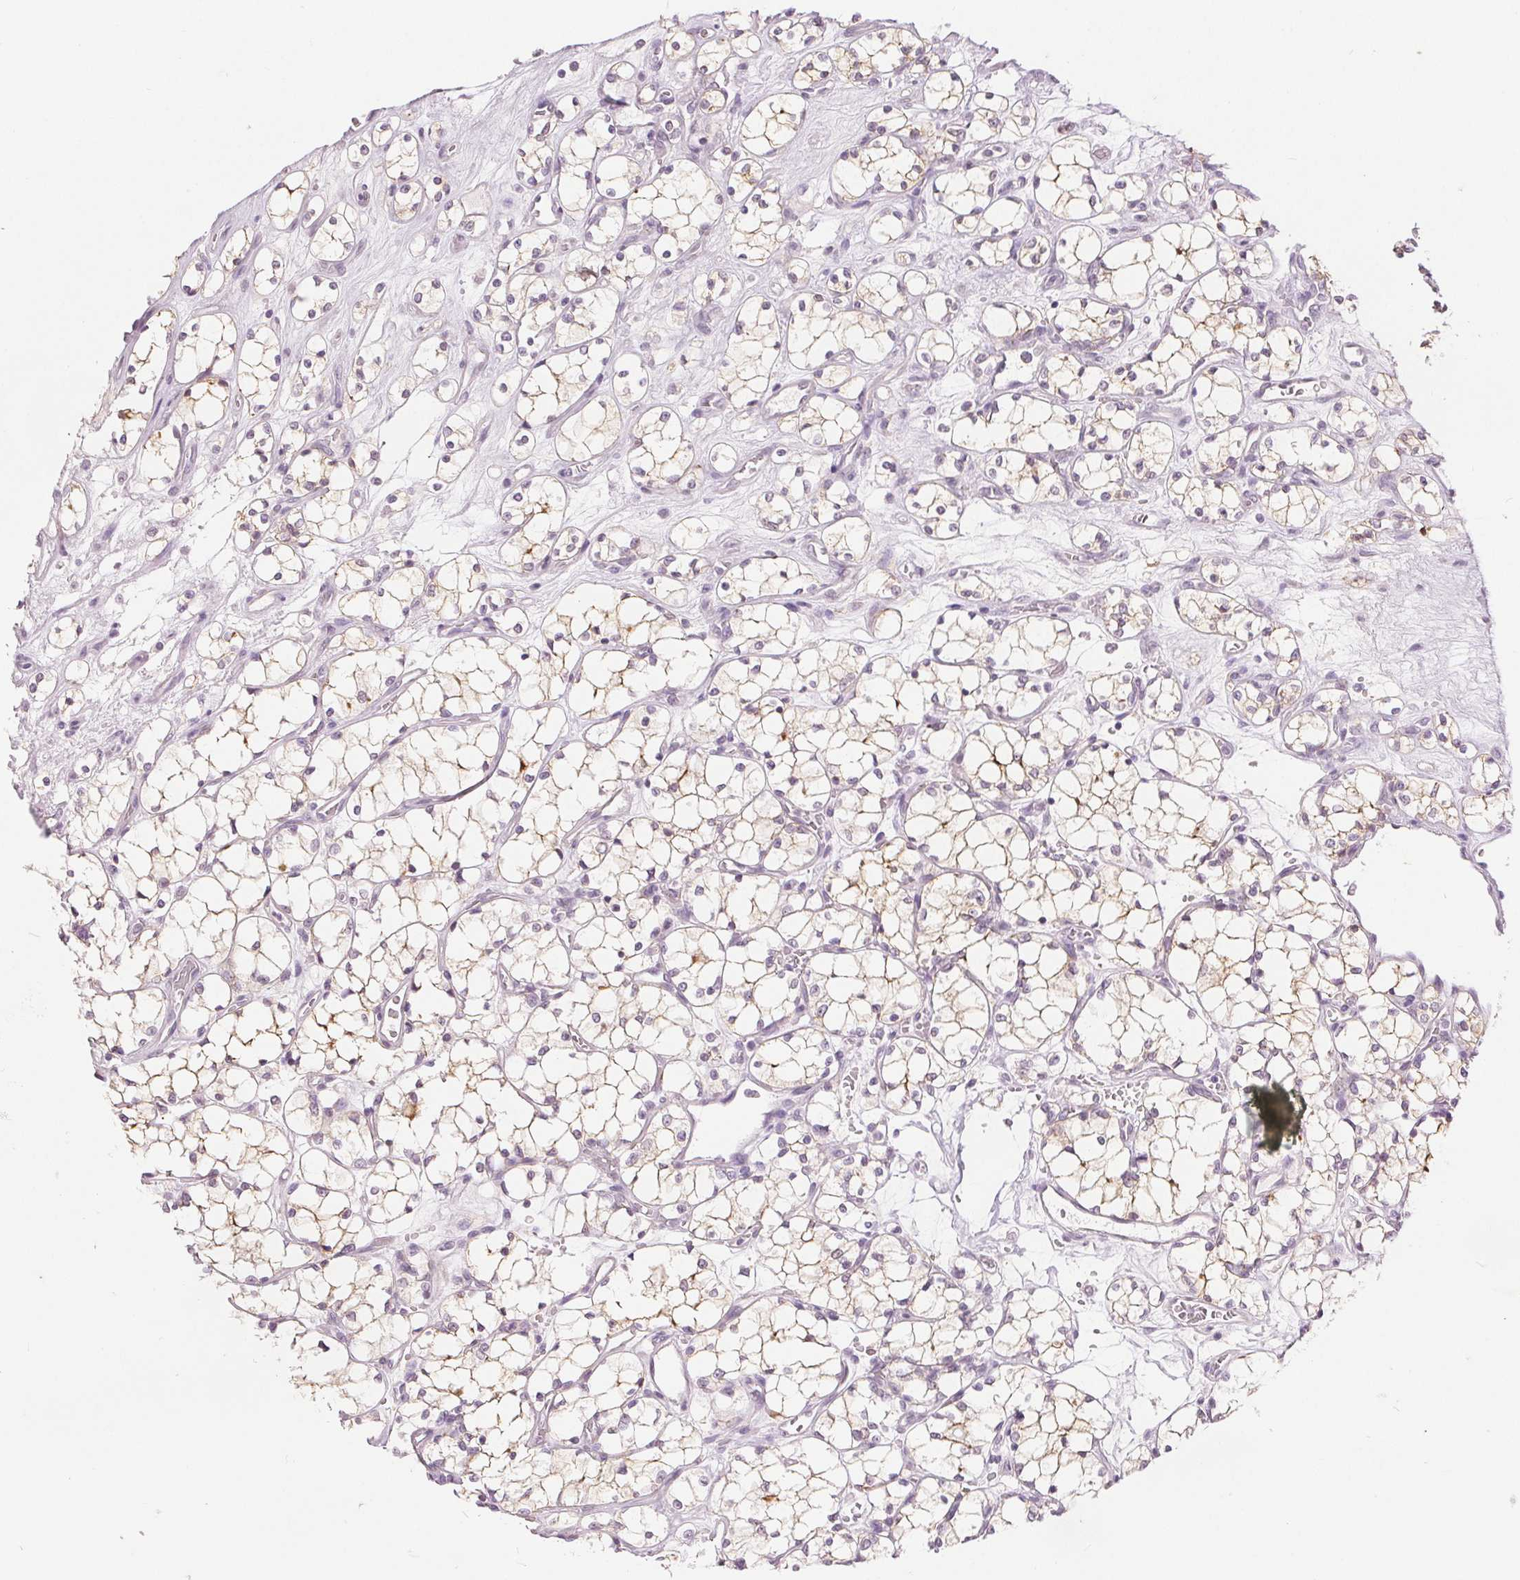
{"staining": {"intensity": "weak", "quantity": "<25%", "location": "cytoplasmic/membranous"}, "tissue": "renal cancer", "cell_type": "Tumor cells", "image_type": "cancer", "snomed": [{"axis": "morphology", "description": "Adenocarcinoma, NOS"}, {"axis": "topography", "description": "Kidney"}], "caption": "Tumor cells are negative for brown protein staining in adenocarcinoma (renal). (Brightfield microscopy of DAB (3,3'-diaminobenzidine) immunohistochemistry (IHC) at high magnification).", "gene": "CA12", "patient": {"sex": "female", "age": 69}}